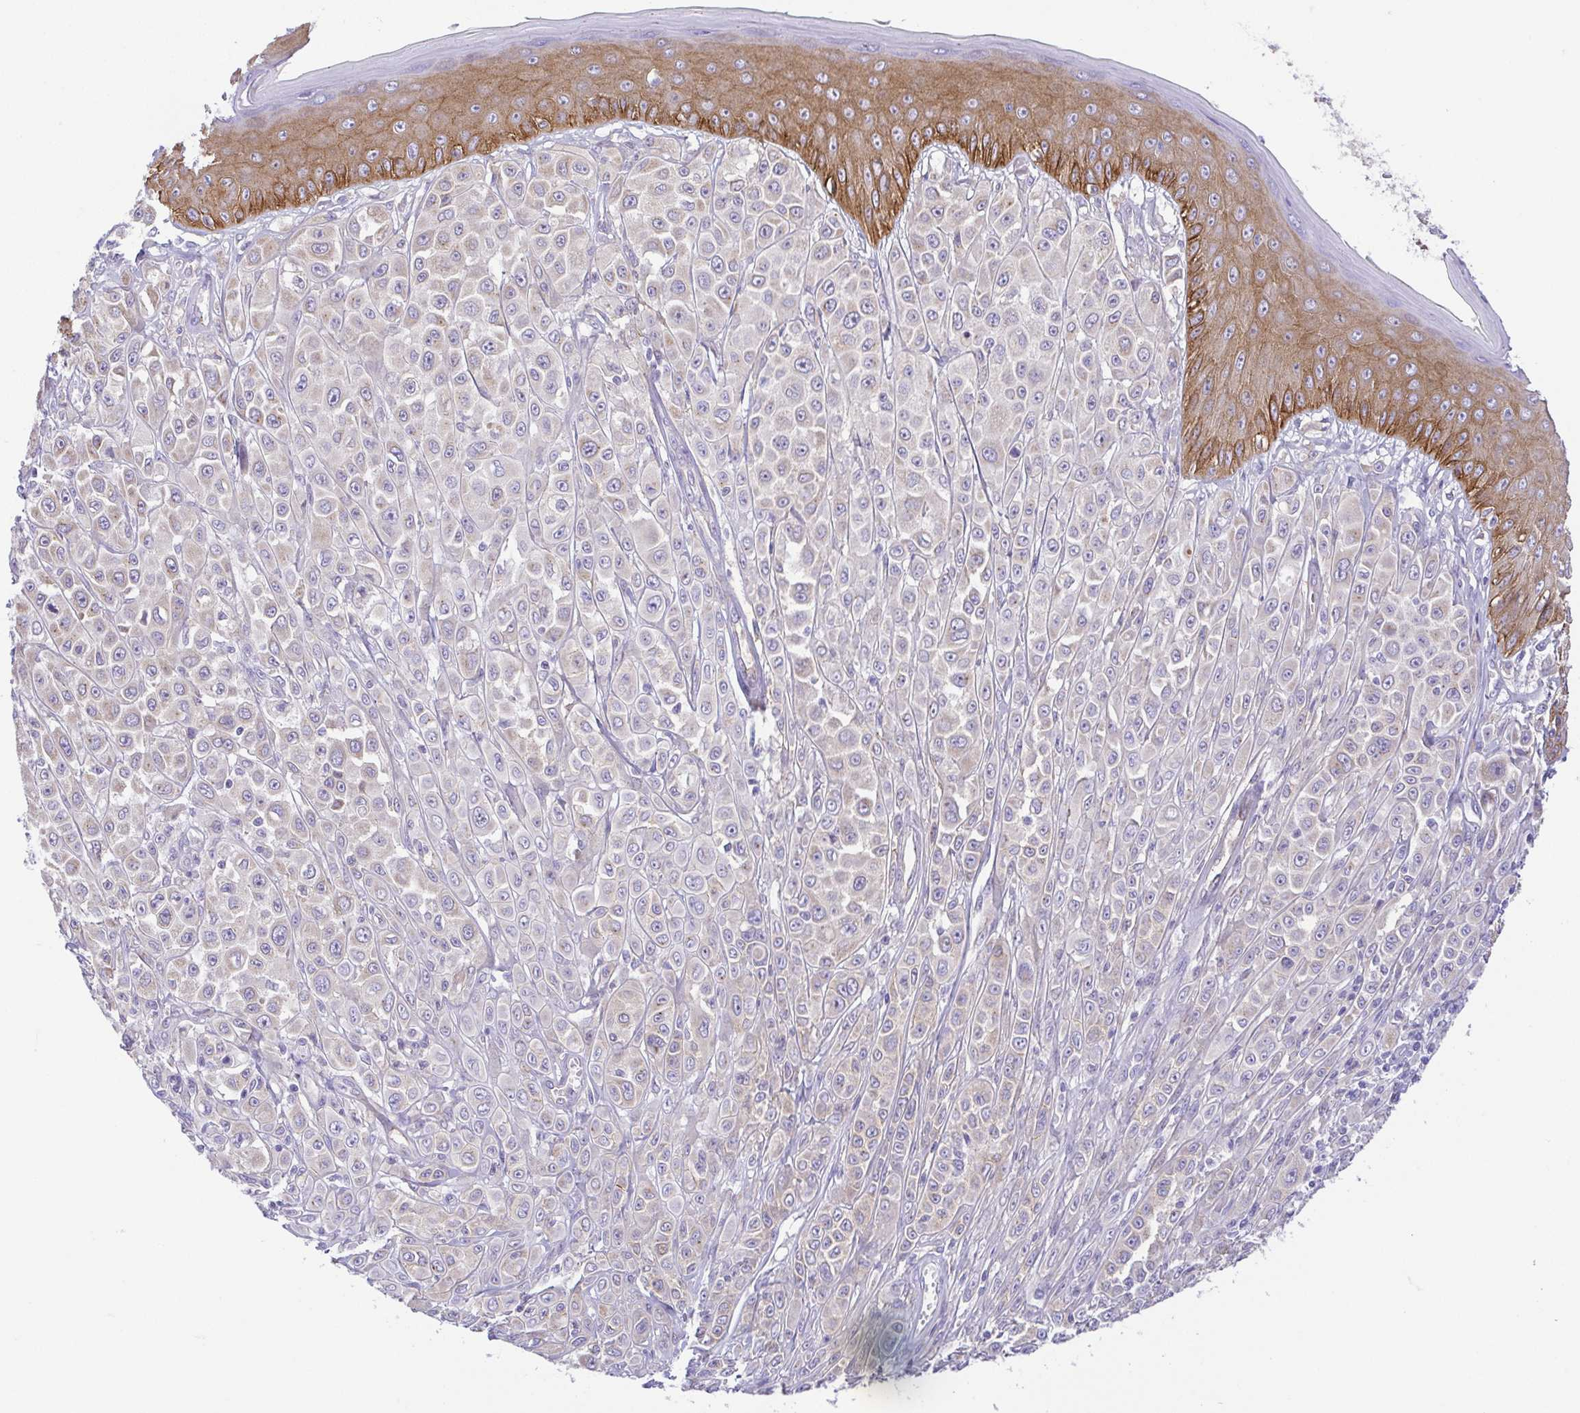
{"staining": {"intensity": "moderate", "quantity": "<25%", "location": "cytoplasmic/membranous"}, "tissue": "melanoma", "cell_type": "Tumor cells", "image_type": "cancer", "snomed": [{"axis": "morphology", "description": "Malignant melanoma, NOS"}, {"axis": "topography", "description": "Skin"}], "caption": "Immunohistochemistry (IHC) of human melanoma reveals low levels of moderate cytoplasmic/membranous staining in about <25% of tumor cells.", "gene": "SLC13A1", "patient": {"sex": "male", "age": 67}}